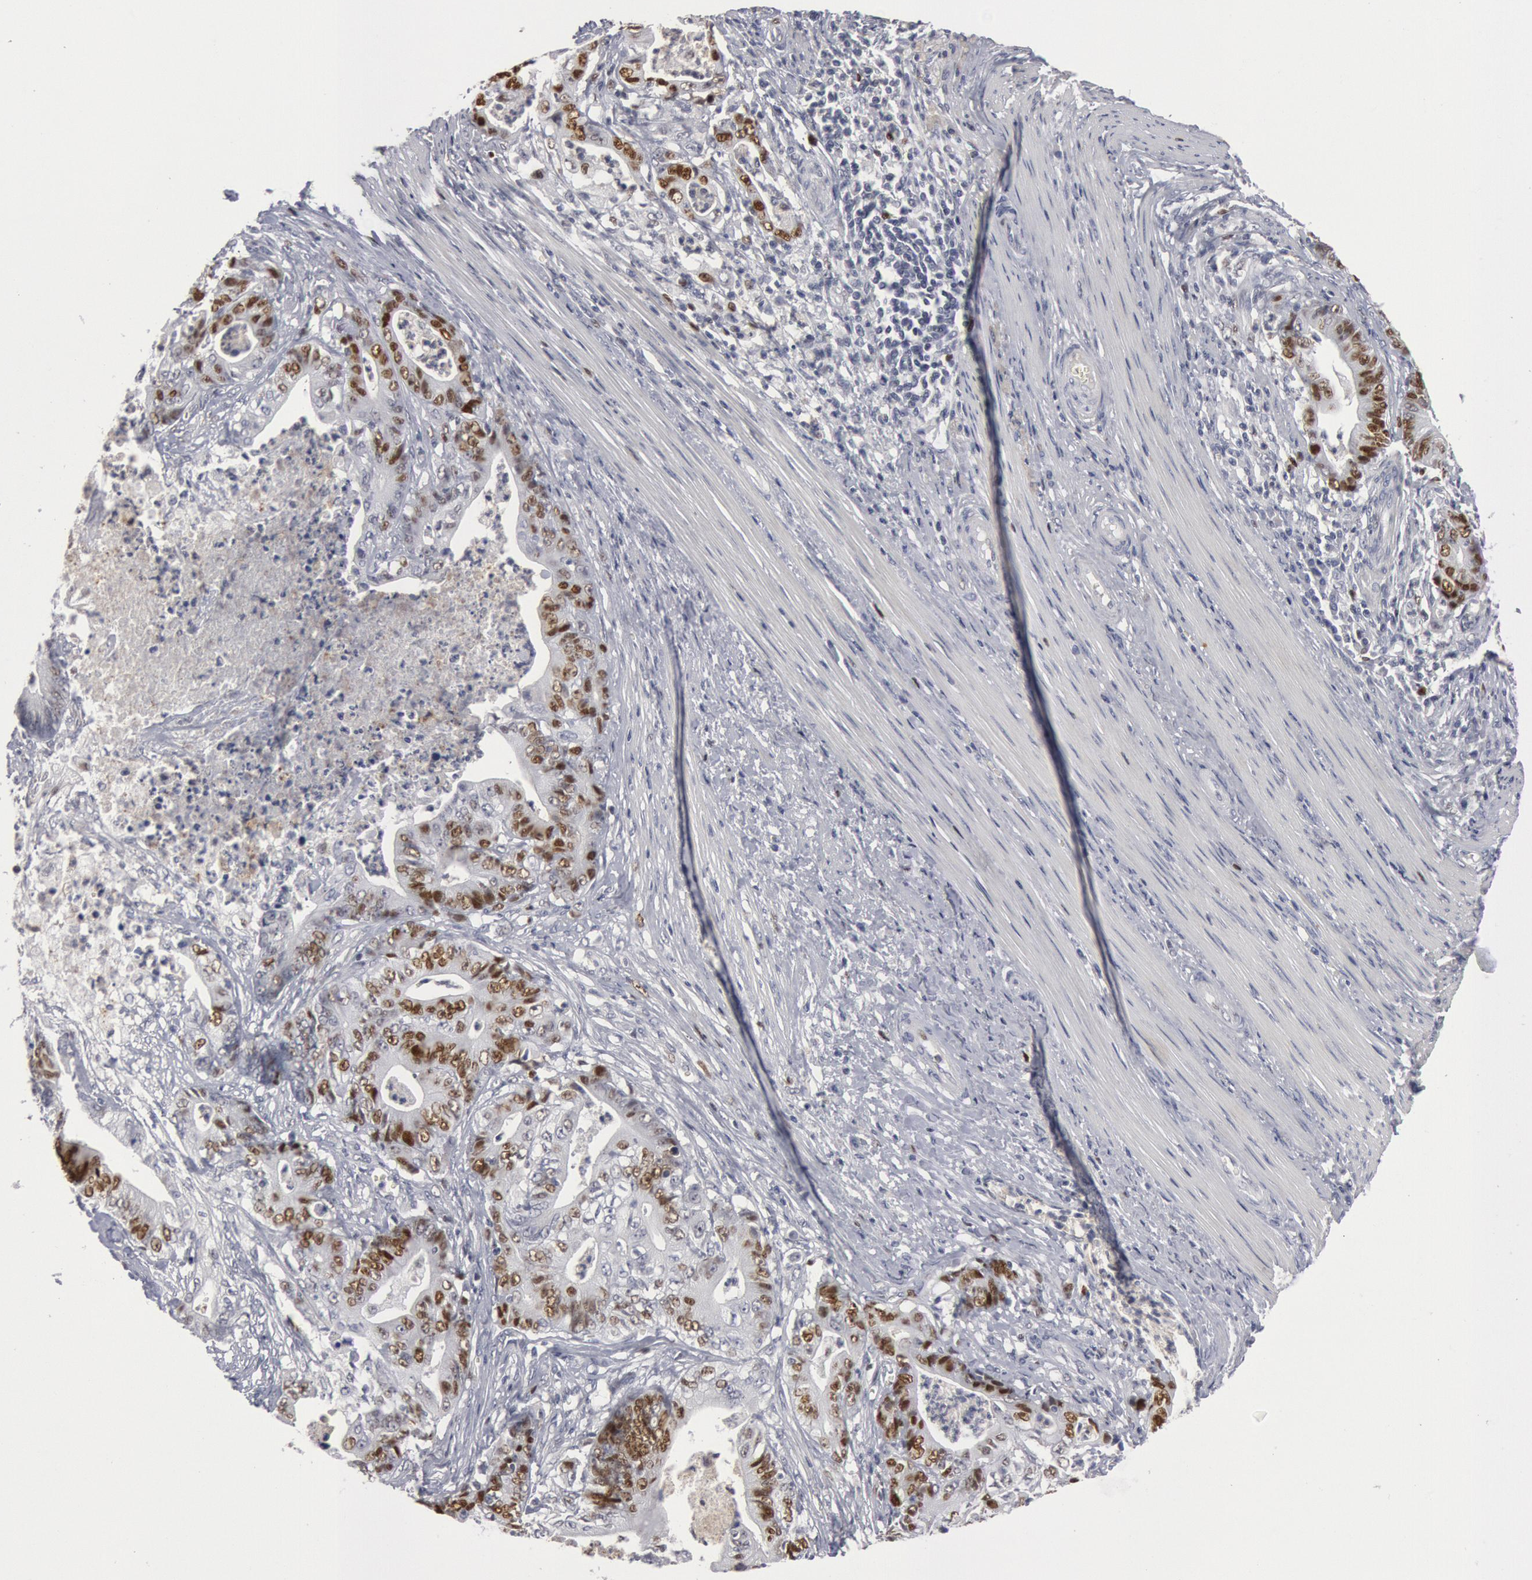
{"staining": {"intensity": "strong", "quantity": ">75%", "location": "nuclear"}, "tissue": "stomach cancer", "cell_type": "Tumor cells", "image_type": "cancer", "snomed": [{"axis": "morphology", "description": "Adenocarcinoma, NOS"}, {"axis": "topography", "description": "Stomach, lower"}], "caption": "About >75% of tumor cells in human stomach adenocarcinoma reveal strong nuclear protein staining as visualized by brown immunohistochemical staining.", "gene": "WDHD1", "patient": {"sex": "female", "age": 86}}